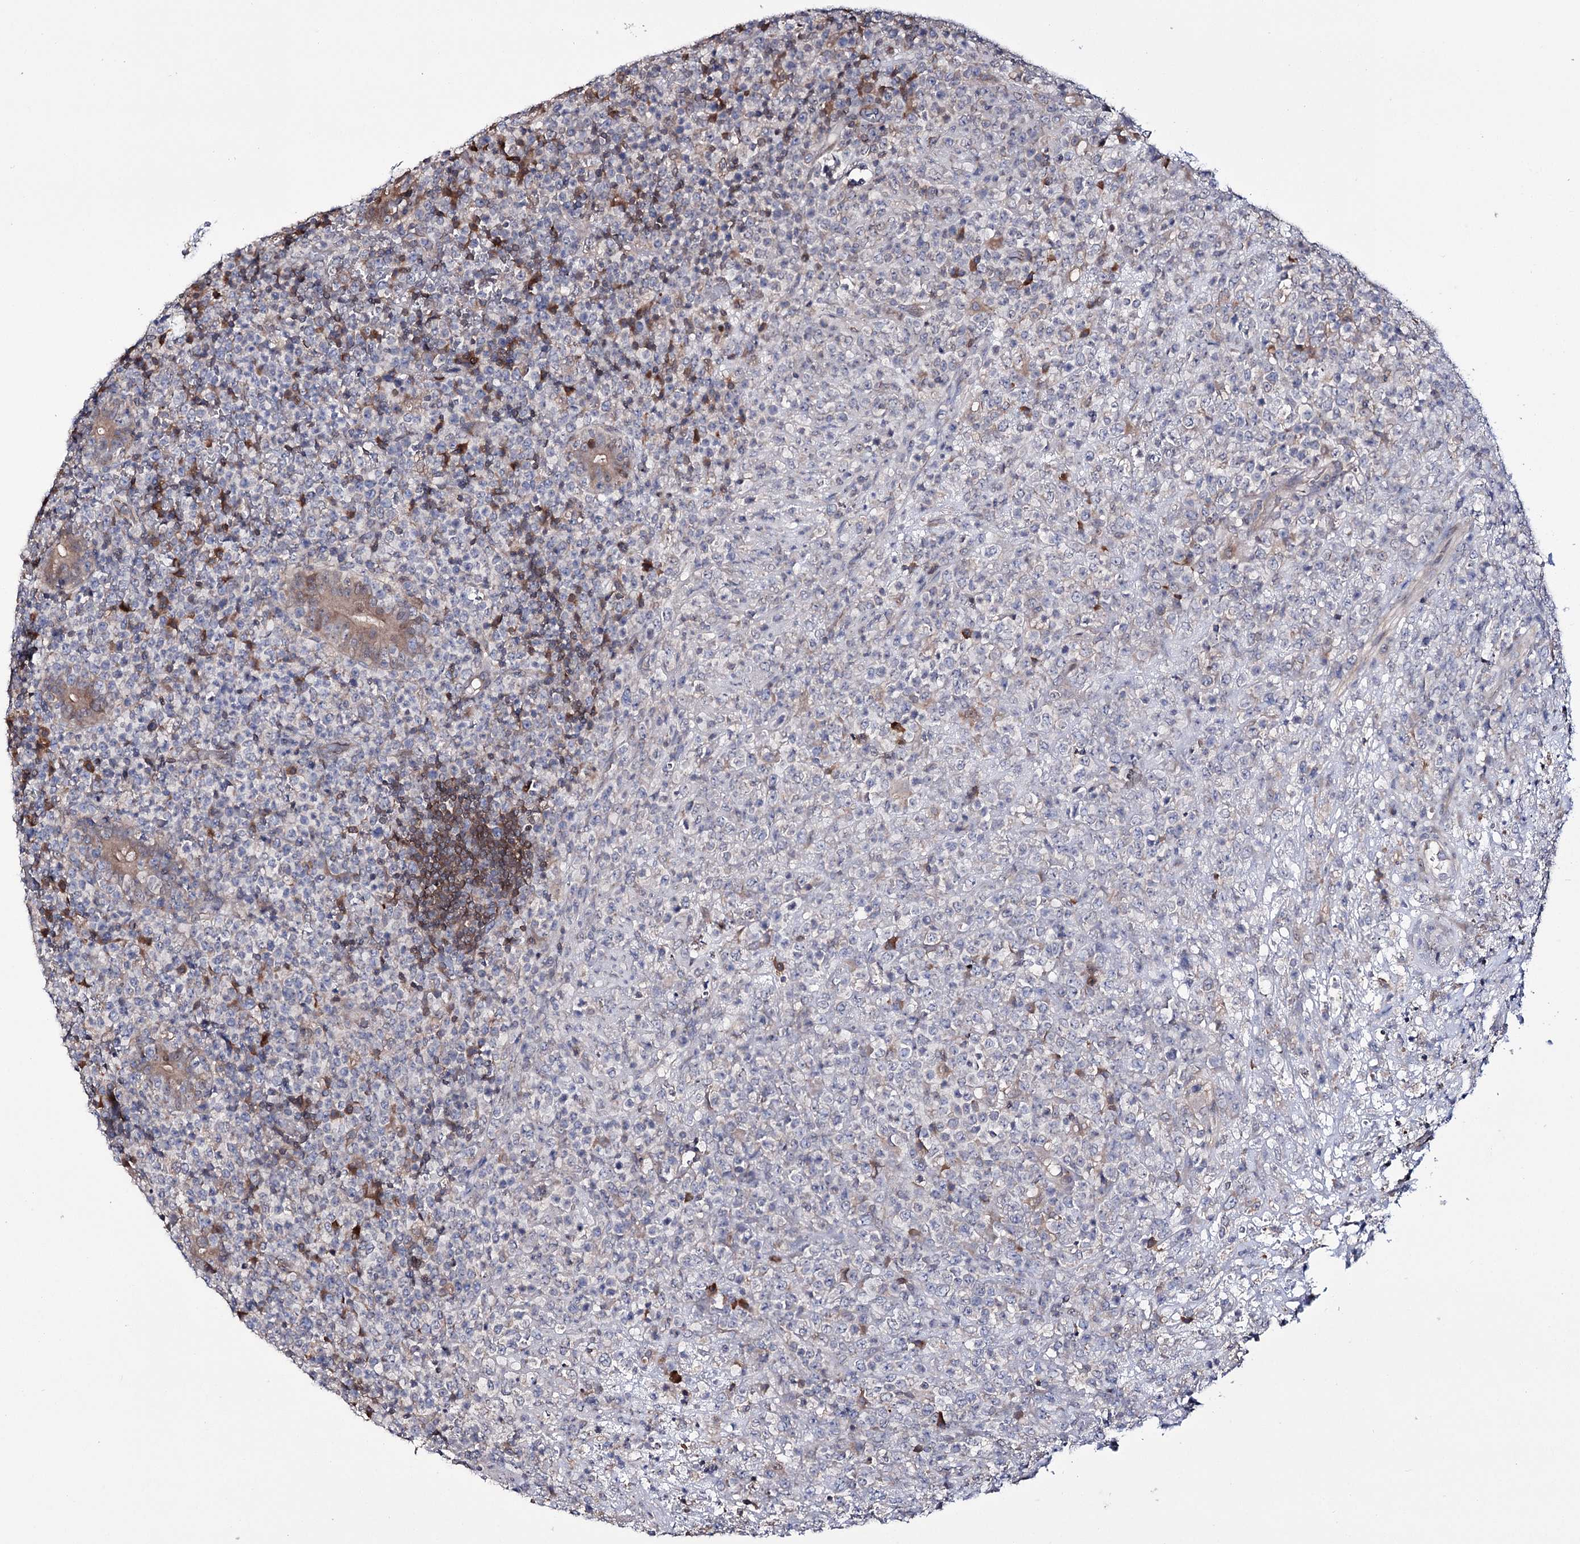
{"staining": {"intensity": "negative", "quantity": "none", "location": "none"}, "tissue": "lymphoma", "cell_type": "Tumor cells", "image_type": "cancer", "snomed": [{"axis": "morphology", "description": "Malignant lymphoma, non-Hodgkin's type, High grade"}, {"axis": "topography", "description": "Colon"}], "caption": "Immunohistochemical staining of human high-grade malignant lymphoma, non-Hodgkin's type displays no significant positivity in tumor cells.", "gene": "PTER", "patient": {"sex": "female", "age": 53}}